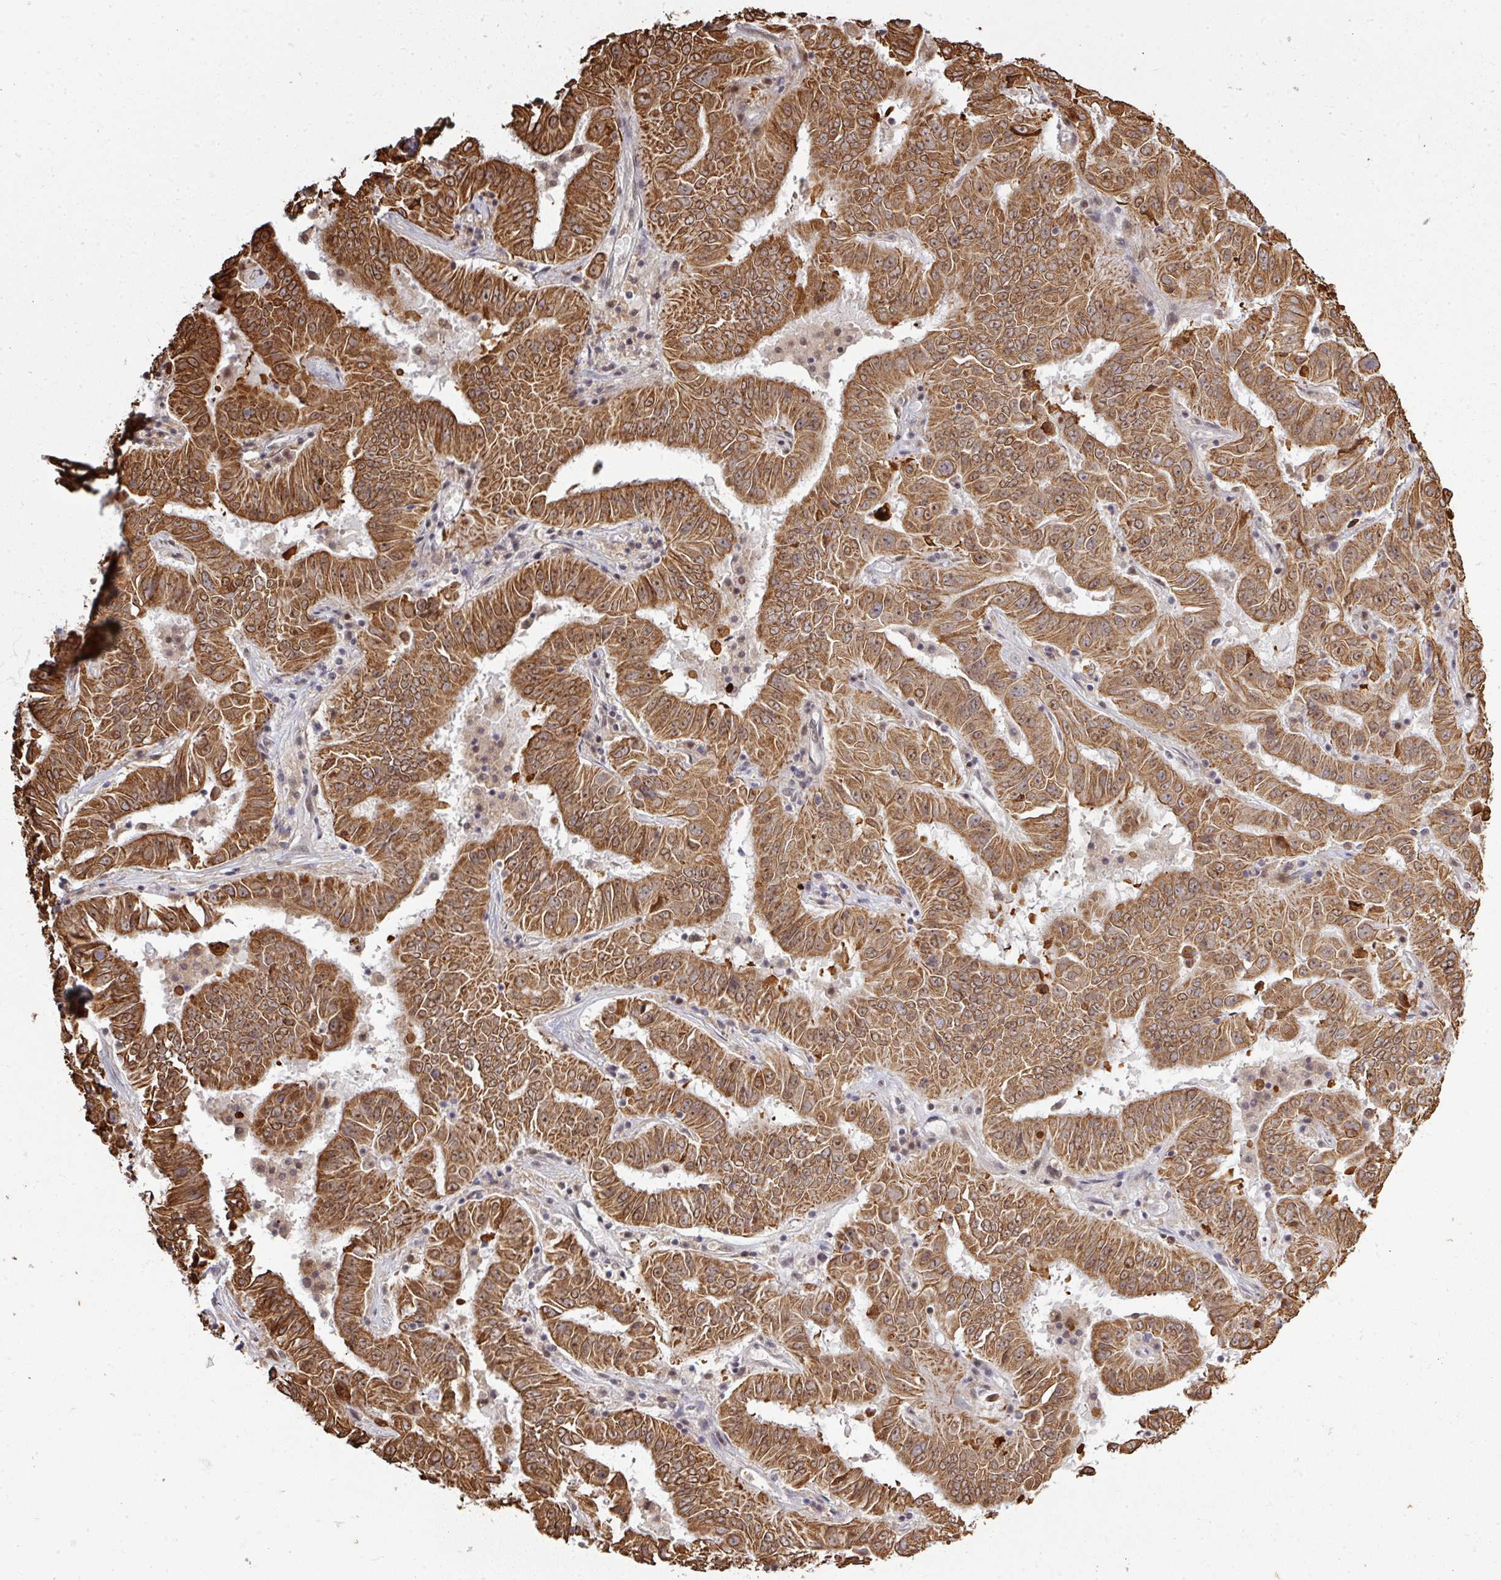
{"staining": {"intensity": "moderate", "quantity": ">75%", "location": "cytoplasmic/membranous,nuclear"}, "tissue": "pancreatic cancer", "cell_type": "Tumor cells", "image_type": "cancer", "snomed": [{"axis": "morphology", "description": "Adenocarcinoma, NOS"}, {"axis": "topography", "description": "Pancreas"}], "caption": "The micrograph displays staining of adenocarcinoma (pancreatic), revealing moderate cytoplasmic/membranous and nuclear protein staining (brown color) within tumor cells.", "gene": "GTF2H3", "patient": {"sex": "male", "age": 63}}